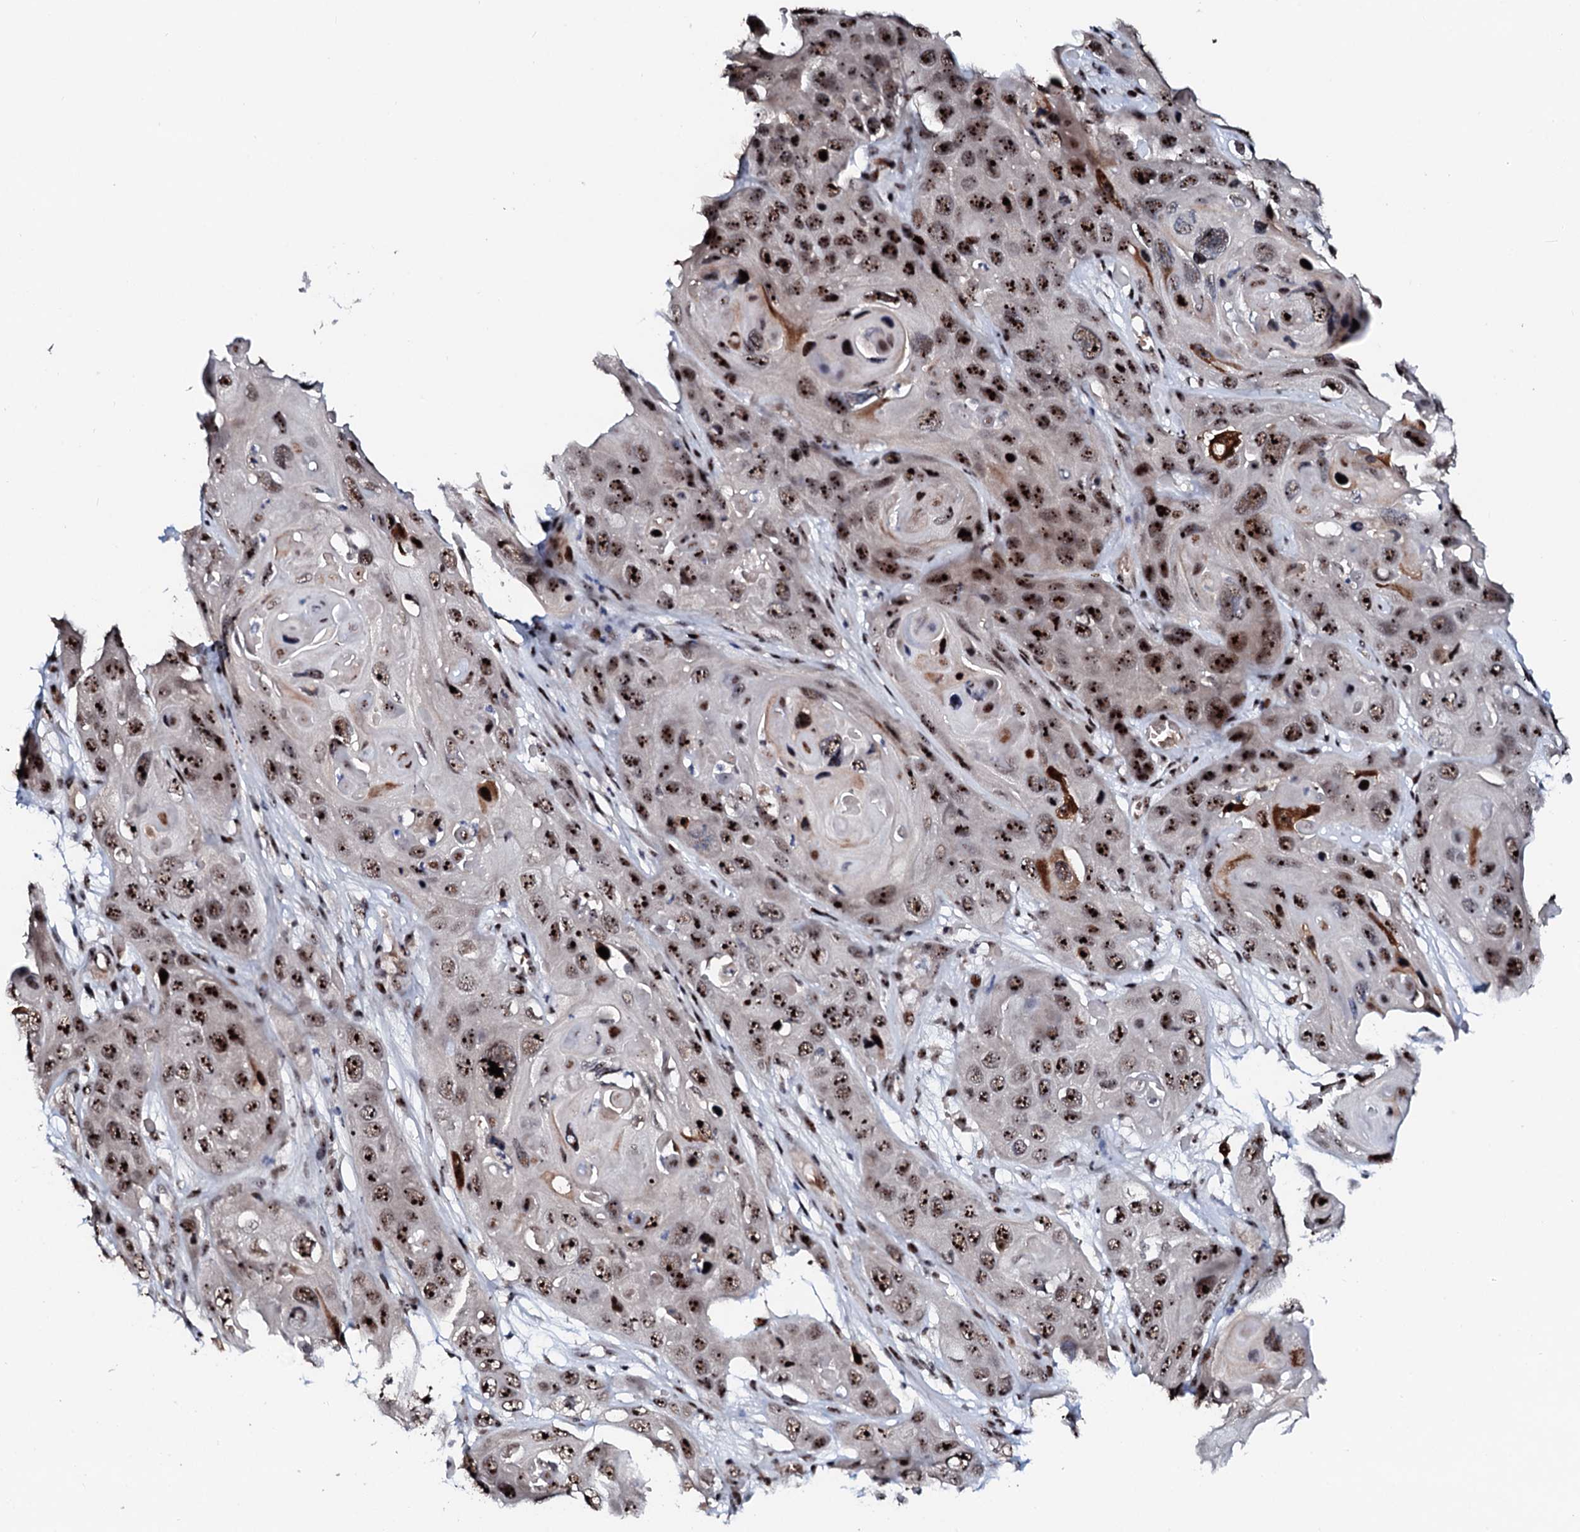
{"staining": {"intensity": "strong", "quantity": ">75%", "location": "nuclear"}, "tissue": "skin cancer", "cell_type": "Tumor cells", "image_type": "cancer", "snomed": [{"axis": "morphology", "description": "Squamous cell carcinoma, NOS"}, {"axis": "topography", "description": "Skin"}], "caption": "This photomicrograph reveals immunohistochemistry staining of human skin cancer (squamous cell carcinoma), with high strong nuclear expression in approximately >75% of tumor cells.", "gene": "NEUROG3", "patient": {"sex": "male", "age": 55}}